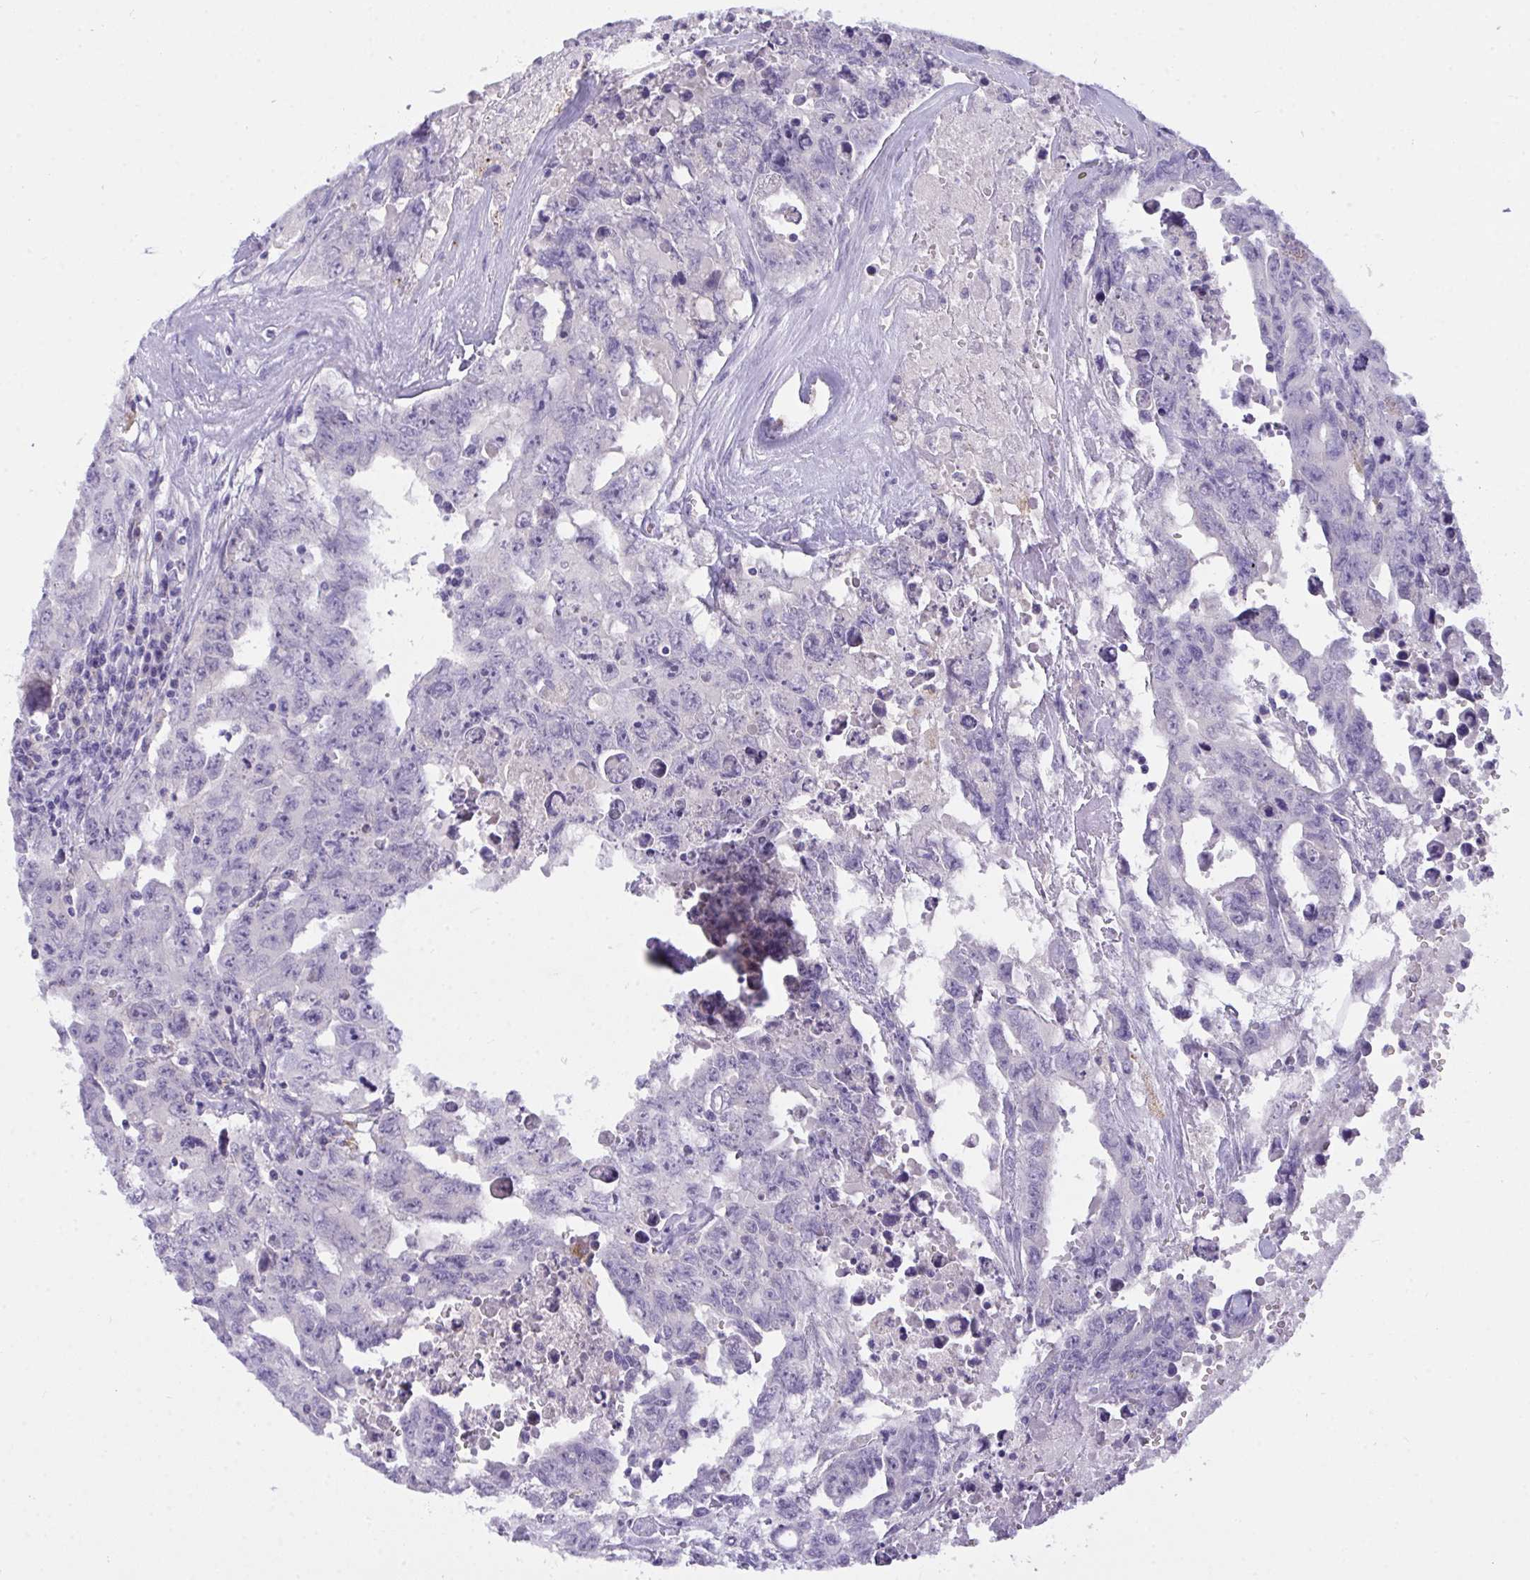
{"staining": {"intensity": "negative", "quantity": "none", "location": "none"}, "tissue": "testis cancer", "cell_type": "Tumor cells", "image_type": "cancer", "snomed": [{"axis": "morphology", "description": "Carcinoma, Embryonal, NOS"}, {"axis": "topography", "description": "Testis"}], "caption": "This is a image of IHC staining of testis cancer (embryonal carcinoma), which shows no staining in tumor cells. (IHC, brightfield microscopy, high magnification).", "gene": "SEMA6B", "patient": {"sex": "male", "age": 24}}